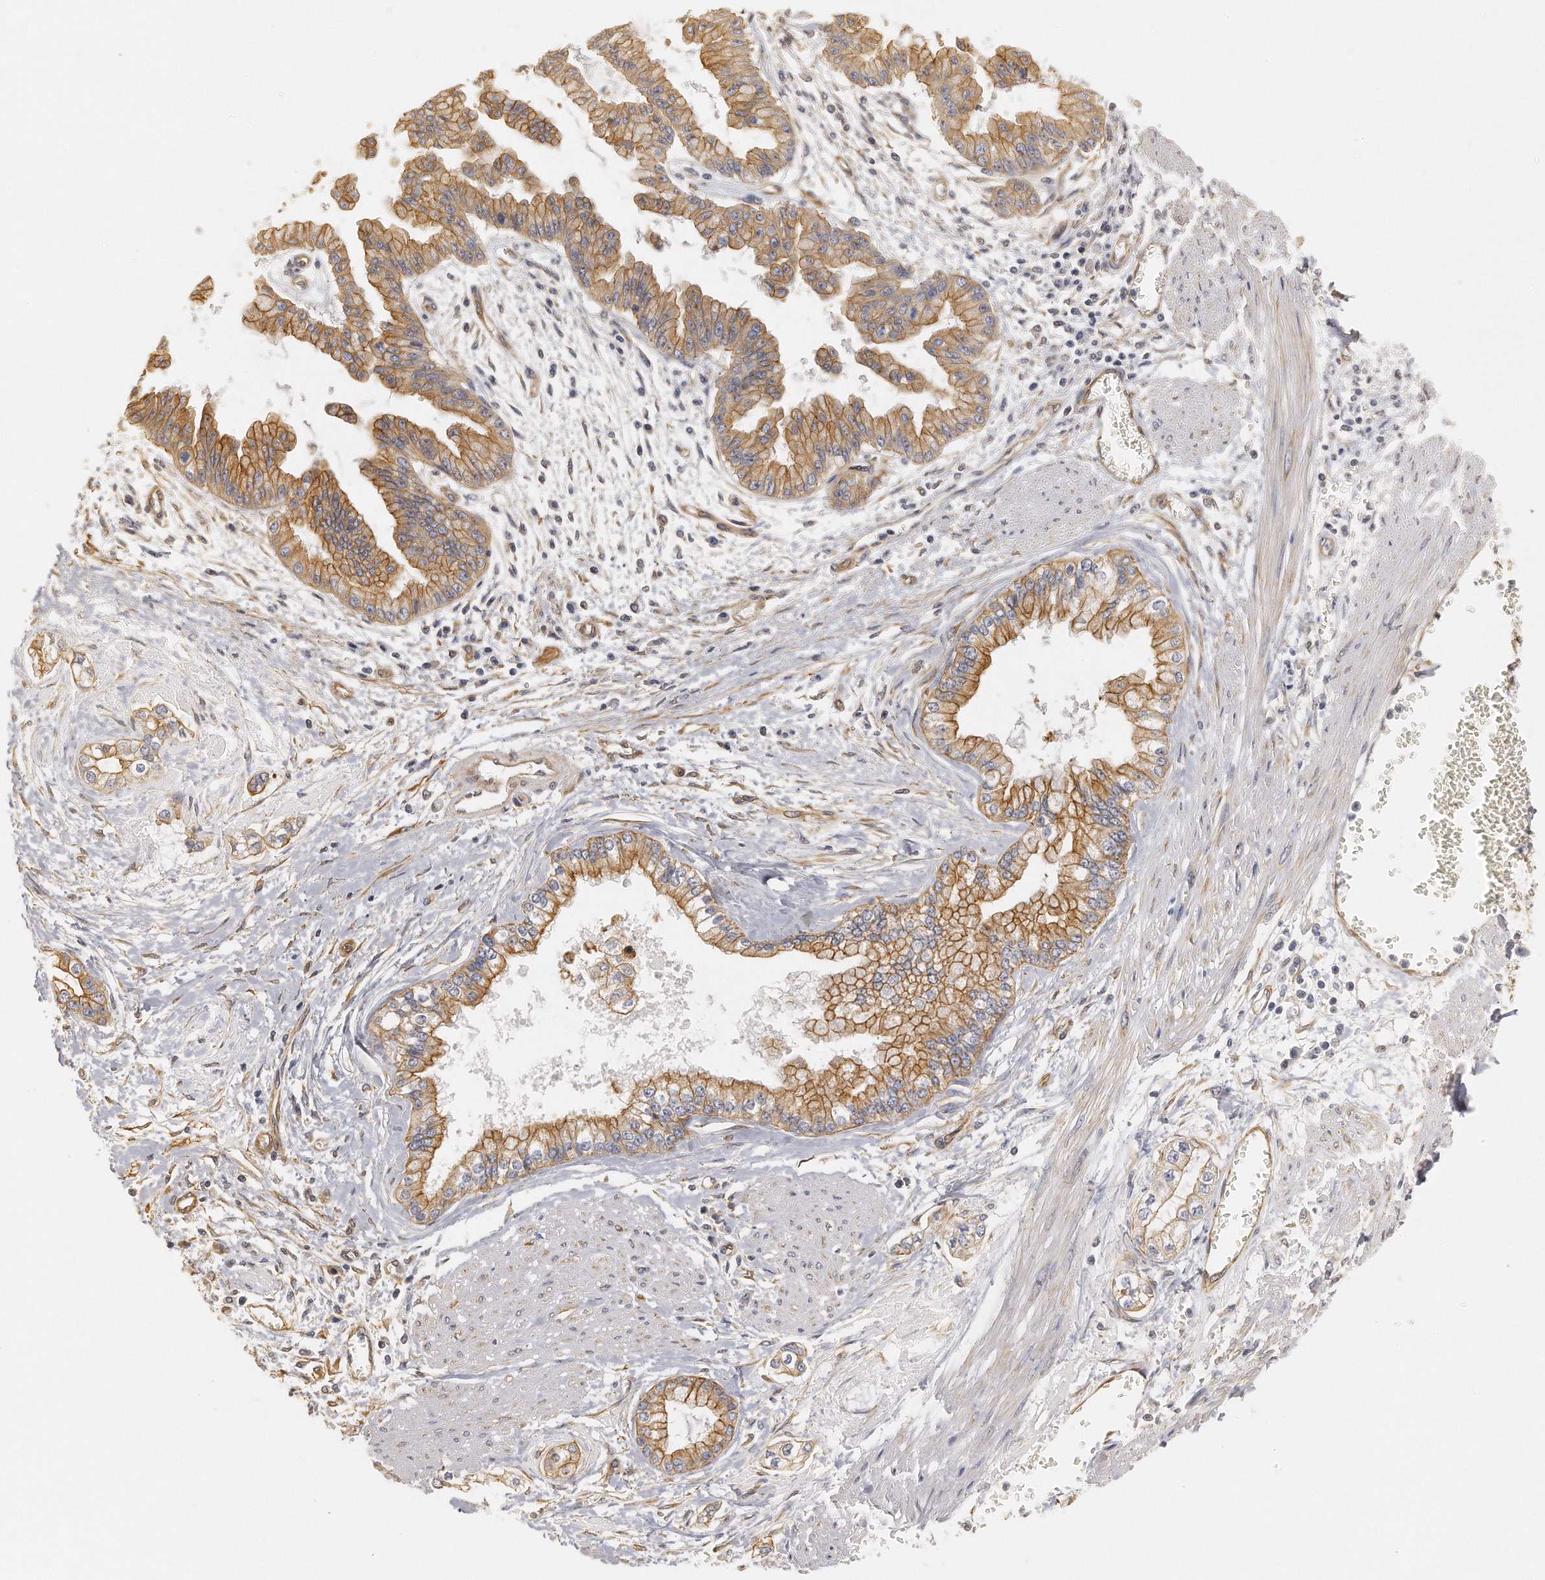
{"staining": {"intensity": "moderate", "quantity": ">75%", "location": "cytoplasmic/membranous"}, "tissue": "liver cancer", "cell_type": "Tumor cells", "image_type": "cancer", "snomed": [{"axis": "morphology", "description": "Cholangiocarcinoma"}, {"axis": "topography", "description": "Liver"}], "caption": "The immunohistochemical stain shows moderate cytoplasmic/membranous expression in tumor cells of liver cancer (cholangiocarcinoma) tissue. (IHC, brightfield microscopy, high magnification).", "gene": "CHST7", "patient": {"sex": "female", "age": 79}}